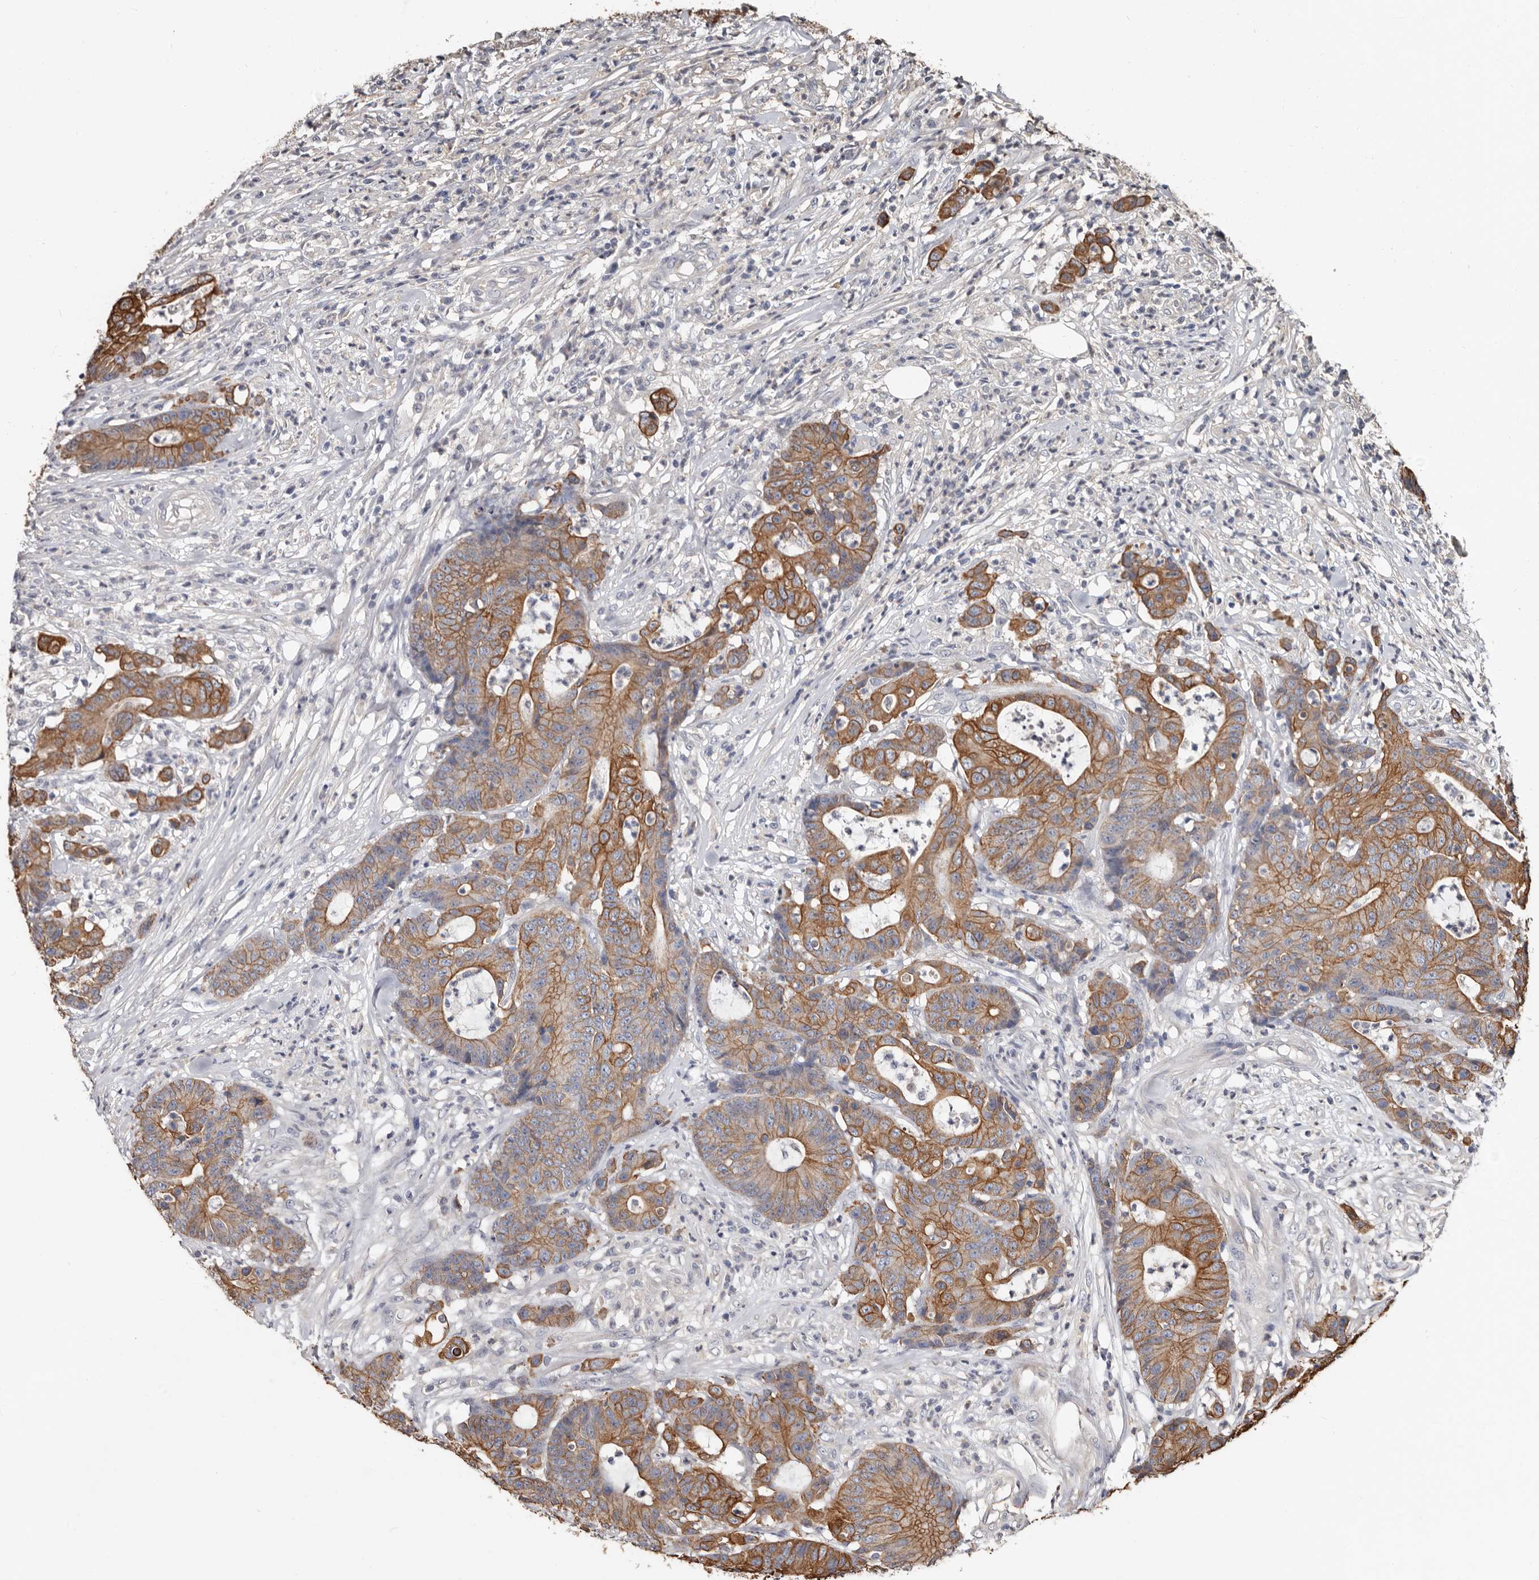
{"staining": {"intensity": "moderate", "quantity": ">75%", "location": "cytoplasmic/membranous"}, "tissue": "colorectal cancer", "cell_type": "Tumor cells", "image_type": "cancer", "snomed": [{"axis": "morphology", "description": "Adenocarcinoma, NOS"}, {"axis": "topography", "description": "Colon"}], "caption": "High-magnification brightfield microscopy of colorectal cancer stained with DAB (brown) and counterstained with hematoxylin (blue). tumor cells exhibit moderate cytoplasmic/membranous expression is appreciated in about>75% of cells. (DAB (3,3'-diaminobenzidine) IHC with brightfield microscopy, high magnification).", "gene": "MRPL18", "patient": {"sex": "female", "age": 84}}